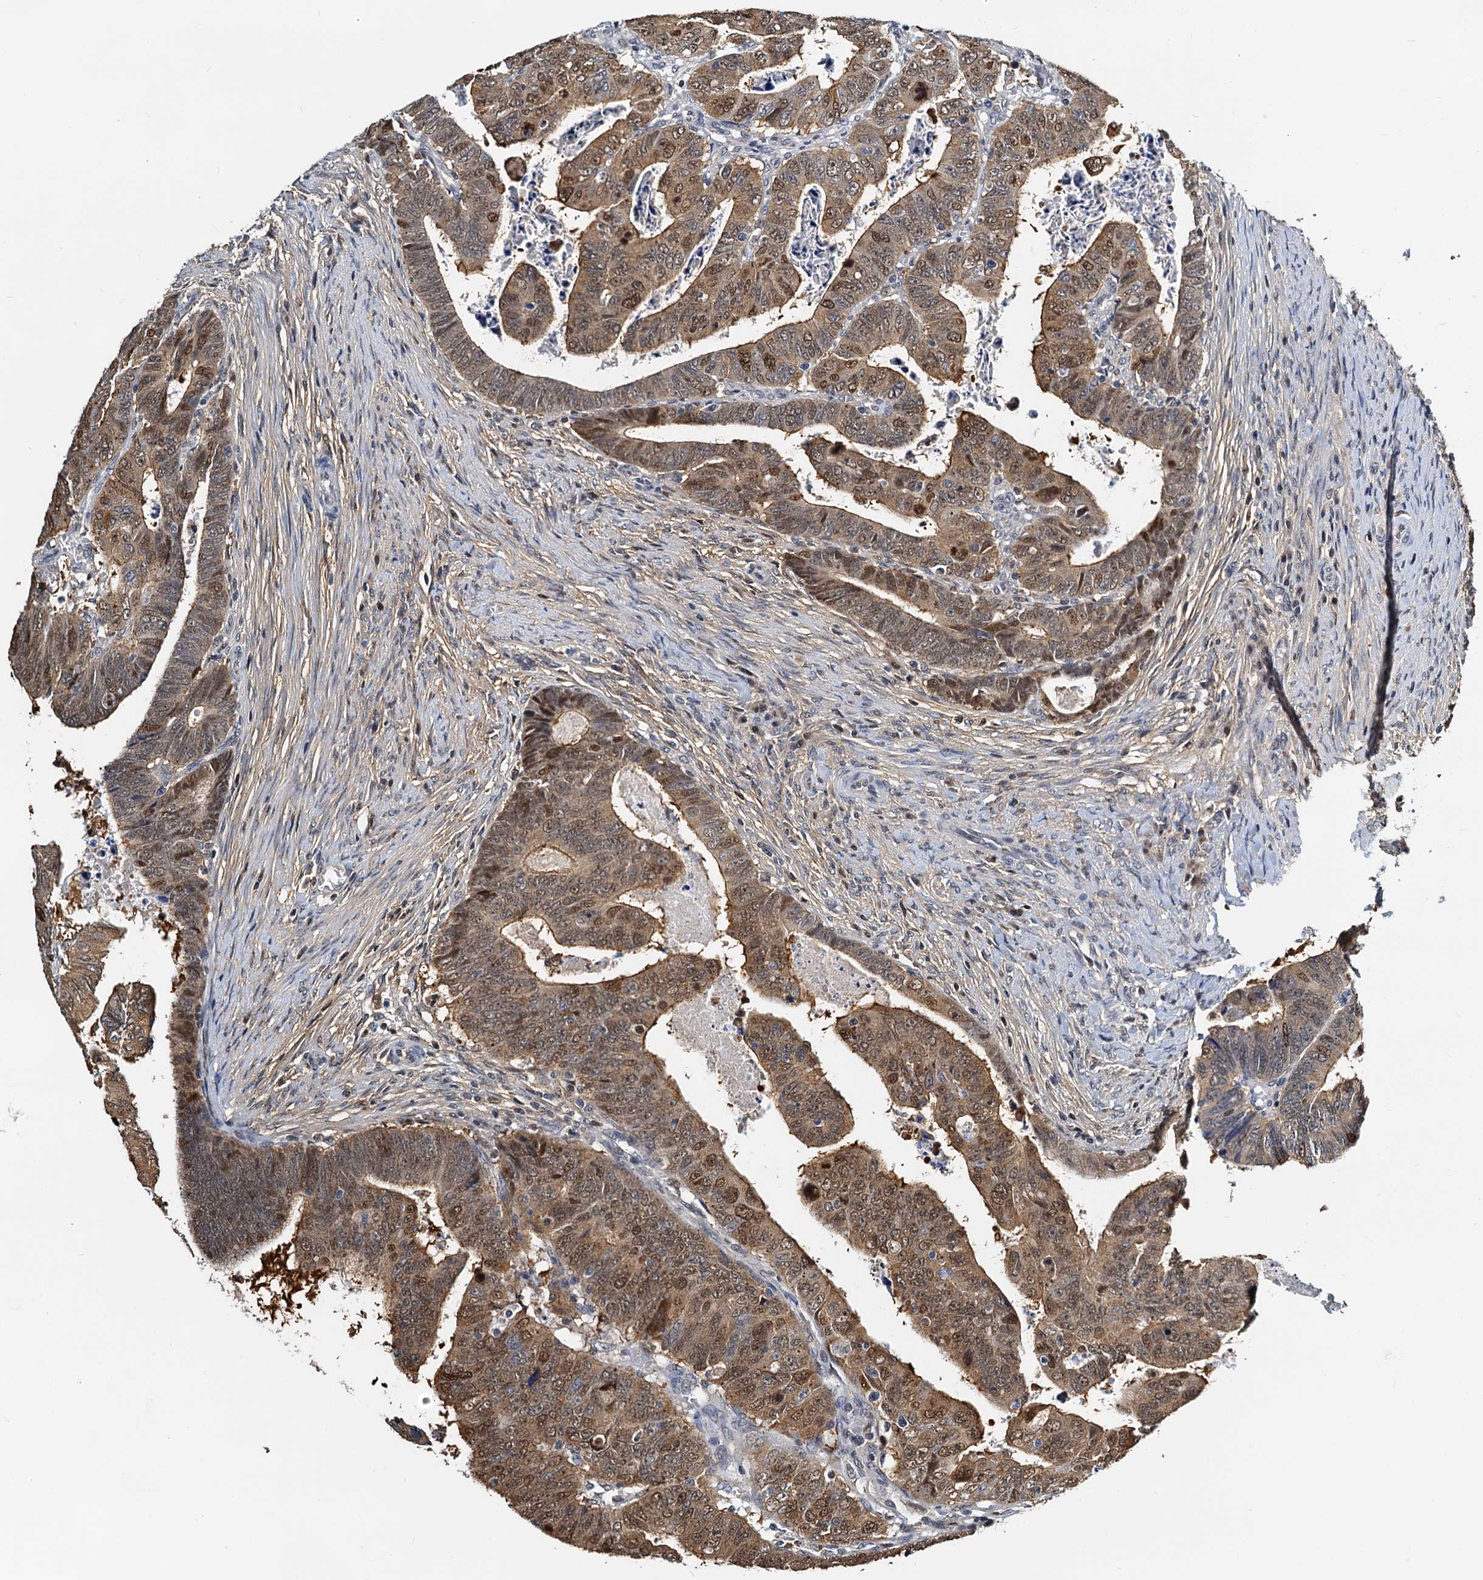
{"staining": {"intensity": "moderate", "quantity": "25%-75%", "location": "cytoplasmic/membranous,nuclear"}, "tissue": "colorectal cancer", "cell_type": "Tumor cells", "image_type": "cancer", "snomed": [{"axis": "morphology", "description": "Normal tissue, NOS"}, {"axis": "morphology", "description": "Adenocarcinoma, NOS"}, {"axis": "topography", "description": "Rectum"}], "caption": "This photomicrograph exhibits adenocarcinoma (colorectal) stained with IHC to label a protein in brown. The cytoplasmic/membranous and nuclear of tumor cells show moderate positivity for the protein. Nuclei are counter-stained blue.", "gene": "PTGES3", "patient": {"sex": "female", "age": 65}}